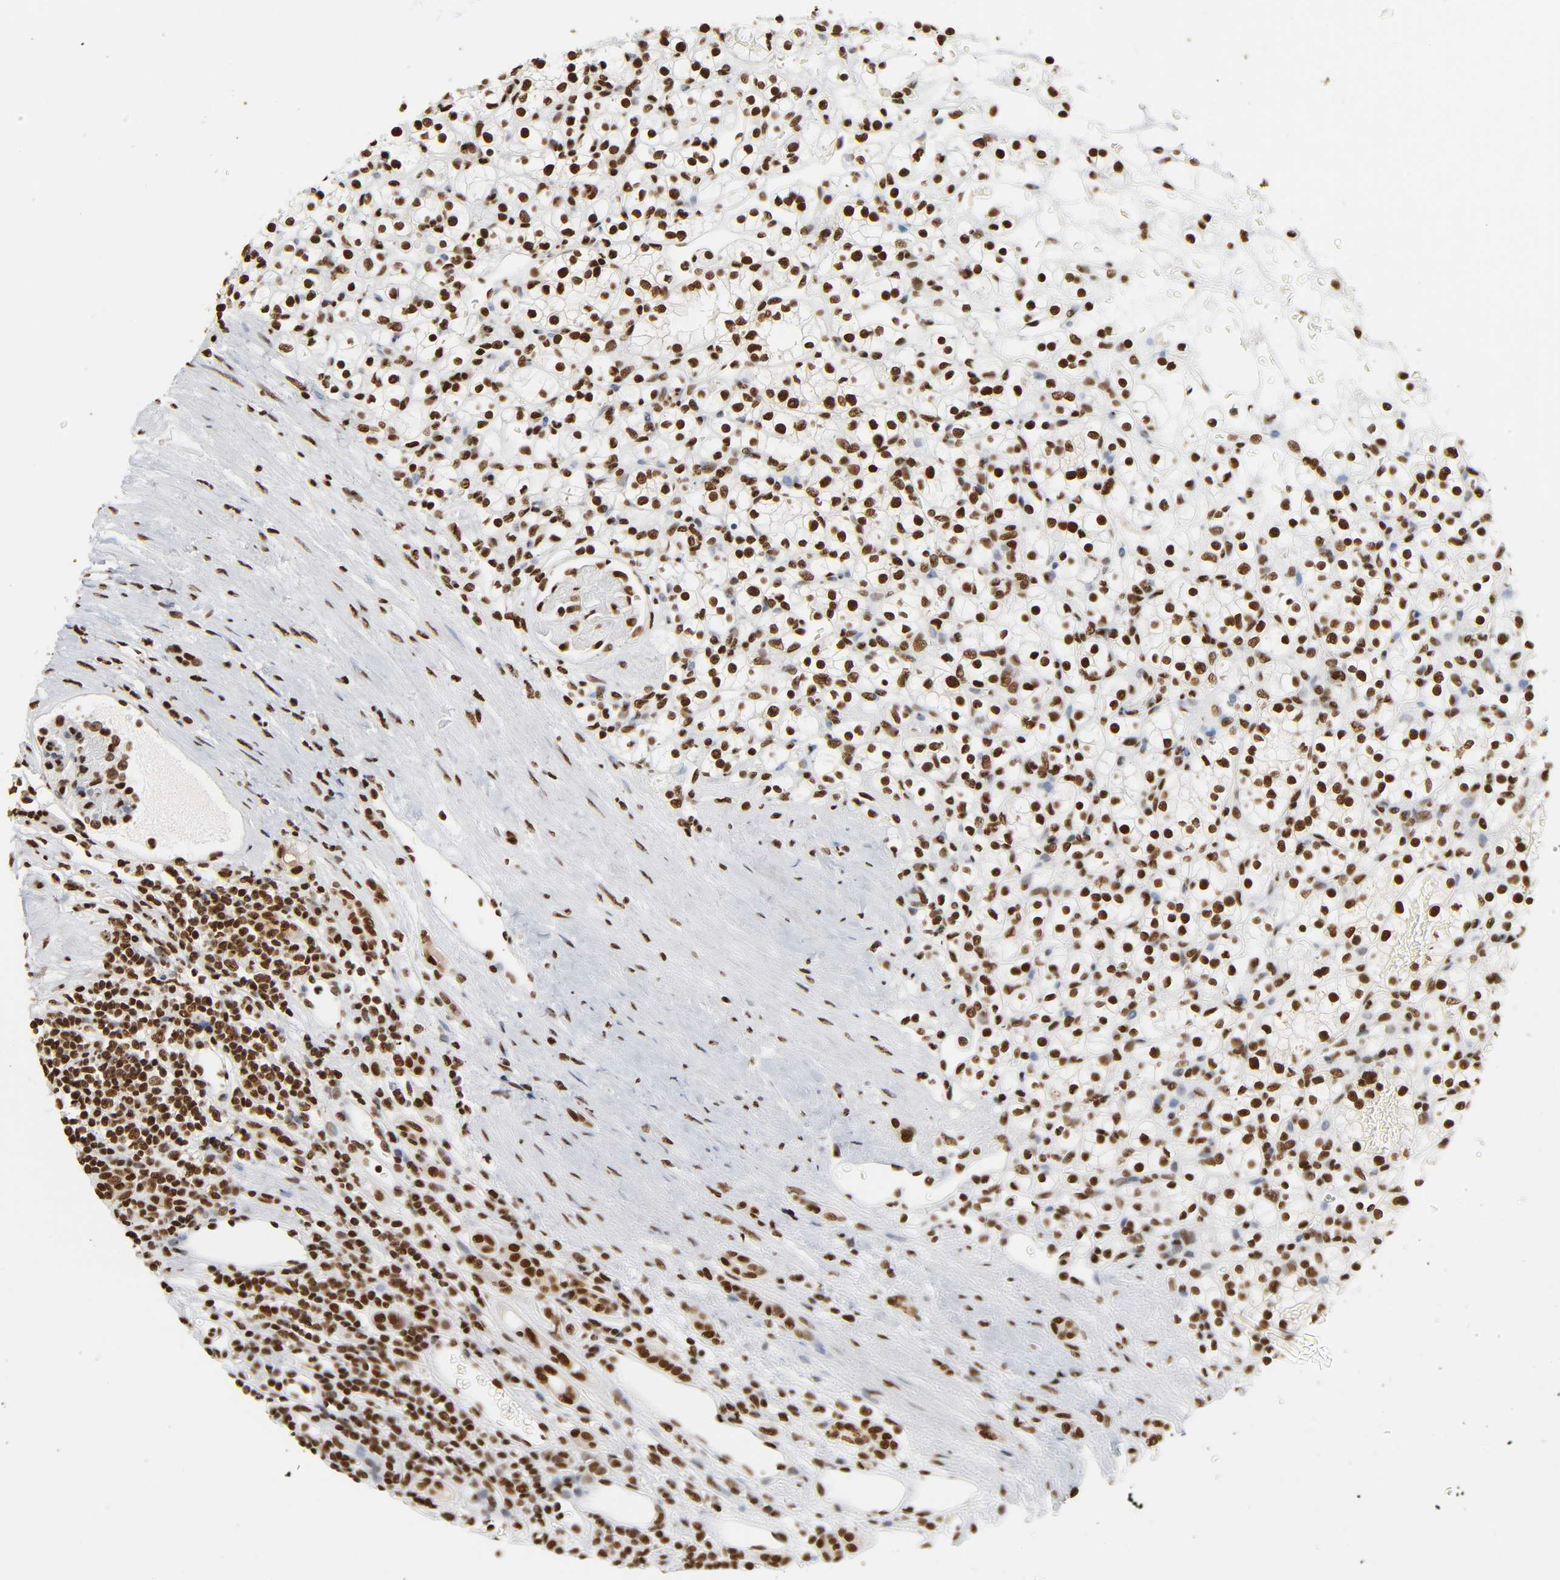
{"staining": {"intensity": "strong", "quantity": ">75%", "location": "nuclear"}, "tissue": "renal cancer", "cell_type": "Tumor cells", "image_type": "cancer", "snomed": [{"axis": "morphology", "description": "Normal tissue, NOS"}, {"axis": "morphology", "description": "Adenocarcinoma, NOS"}, {"axis": "topography", "description": "Kidney"}], "caption": "Immunohistochemistry photomicrograph of renal cancer (adenocarcinoma) stained for a protein (brown), which reveals high levels of strong nuclear positivity in about >75% of tumor cells.", "gene": "HNRNPC", "patient": {"sex": "female", "age": 55}}